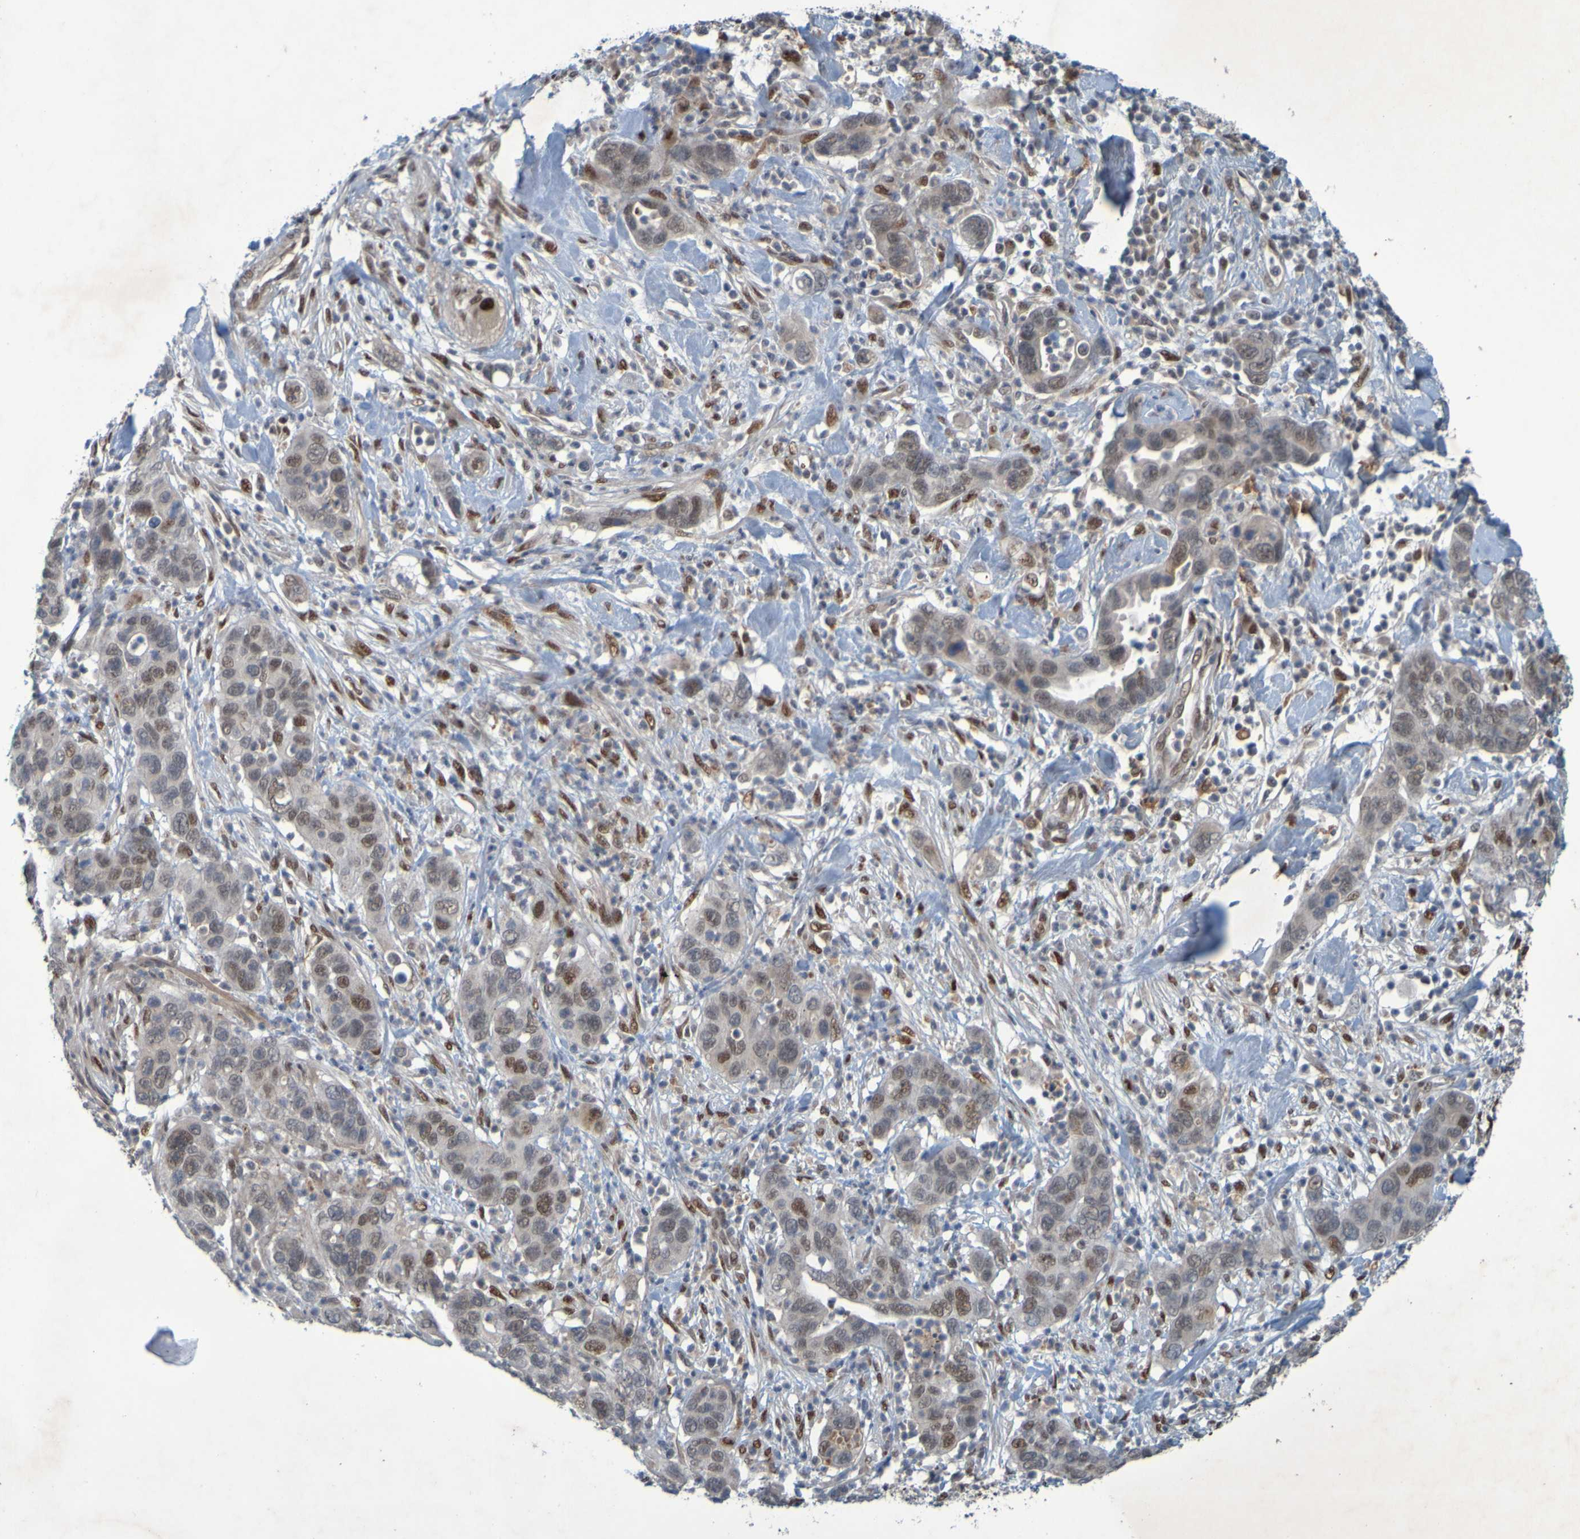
{"staining": {"intensity": "moderate", "quantity": "25%-75%", "location": "nuclear"}, "tissue": "pancreatic cancer", "cell_type": "Tumor cells", "image_type": "cancer", "snomed": [{"axis": "morphology", "description": "Adenocarcinoma, NOS"}, {"axis": "topography", "description": "Pancreas"}], "caption": "DAB immunohistochemical staining of human adenocarcinoma (pancreatic) reveals moderate nuclear protein positivity in about 25%-75% of tumor cells.", "gene": "MCPH1", "patient": {"sex": "female", "age": 71}}